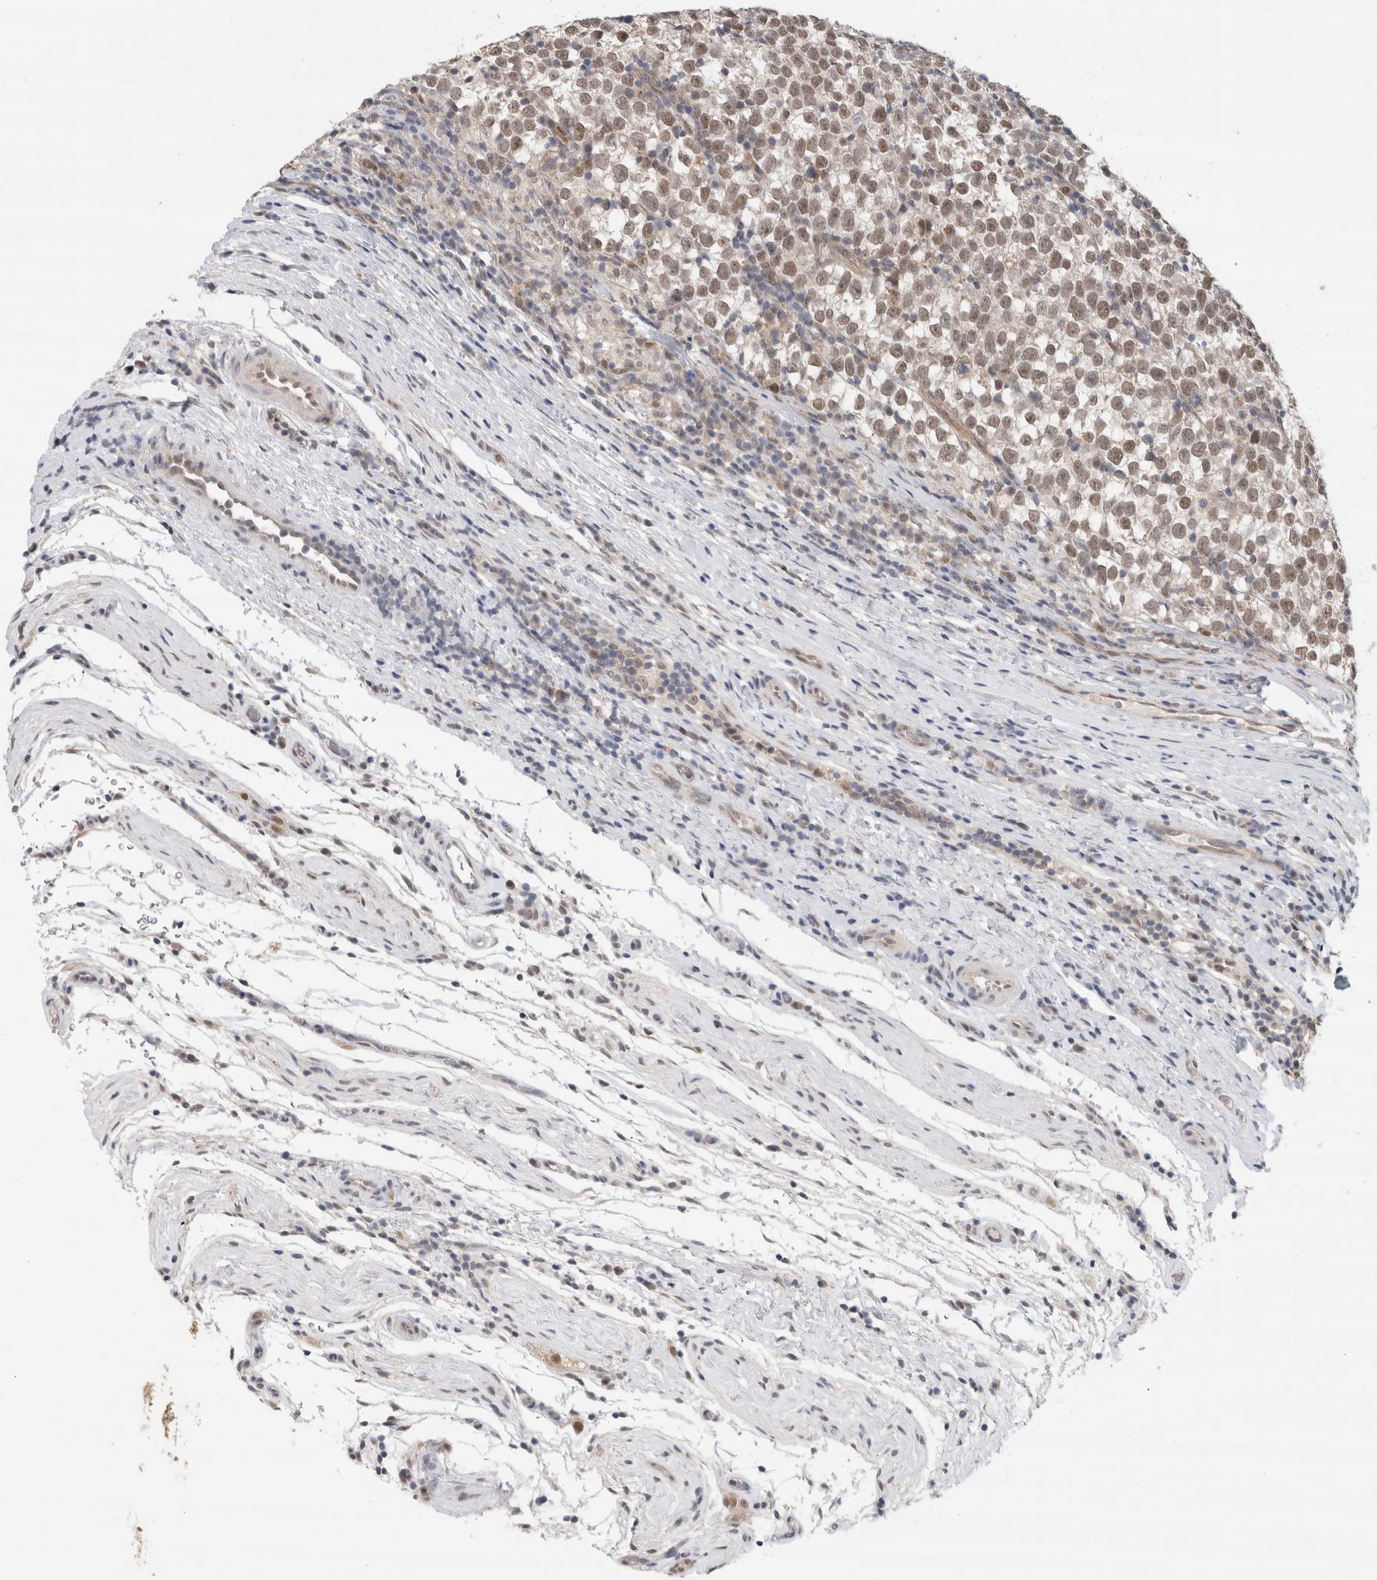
{"staining": {"intensity": "moderate", "quantity": ">75%", "location": "nuclear"}, "tissue": "testis cancer", "cell_type": "Tumor cells", "image_type": "cancer", "snomed": [{"axis": "morphology", "description": "Normal tissue, NOS"}, {"axis": "morphology", "description": "Seminoma, NOS"}, {"axis": "topography", "description": "Testis"}], "caption": "Immunohistochemistry staining of testis cancer (seminoma), which shows medium levels of moderate nuclear staining in approximately >75% of tumor cells indicating moderate nuclear protein expression. The staining was performed using DAB (3,3'-diaminobenzidine) (brown) for protein detection and nuclei were counterstained in hematoxylin (blue).", "gene": "EIF4G3", "patient": {"sex": "male", "age": 43}}